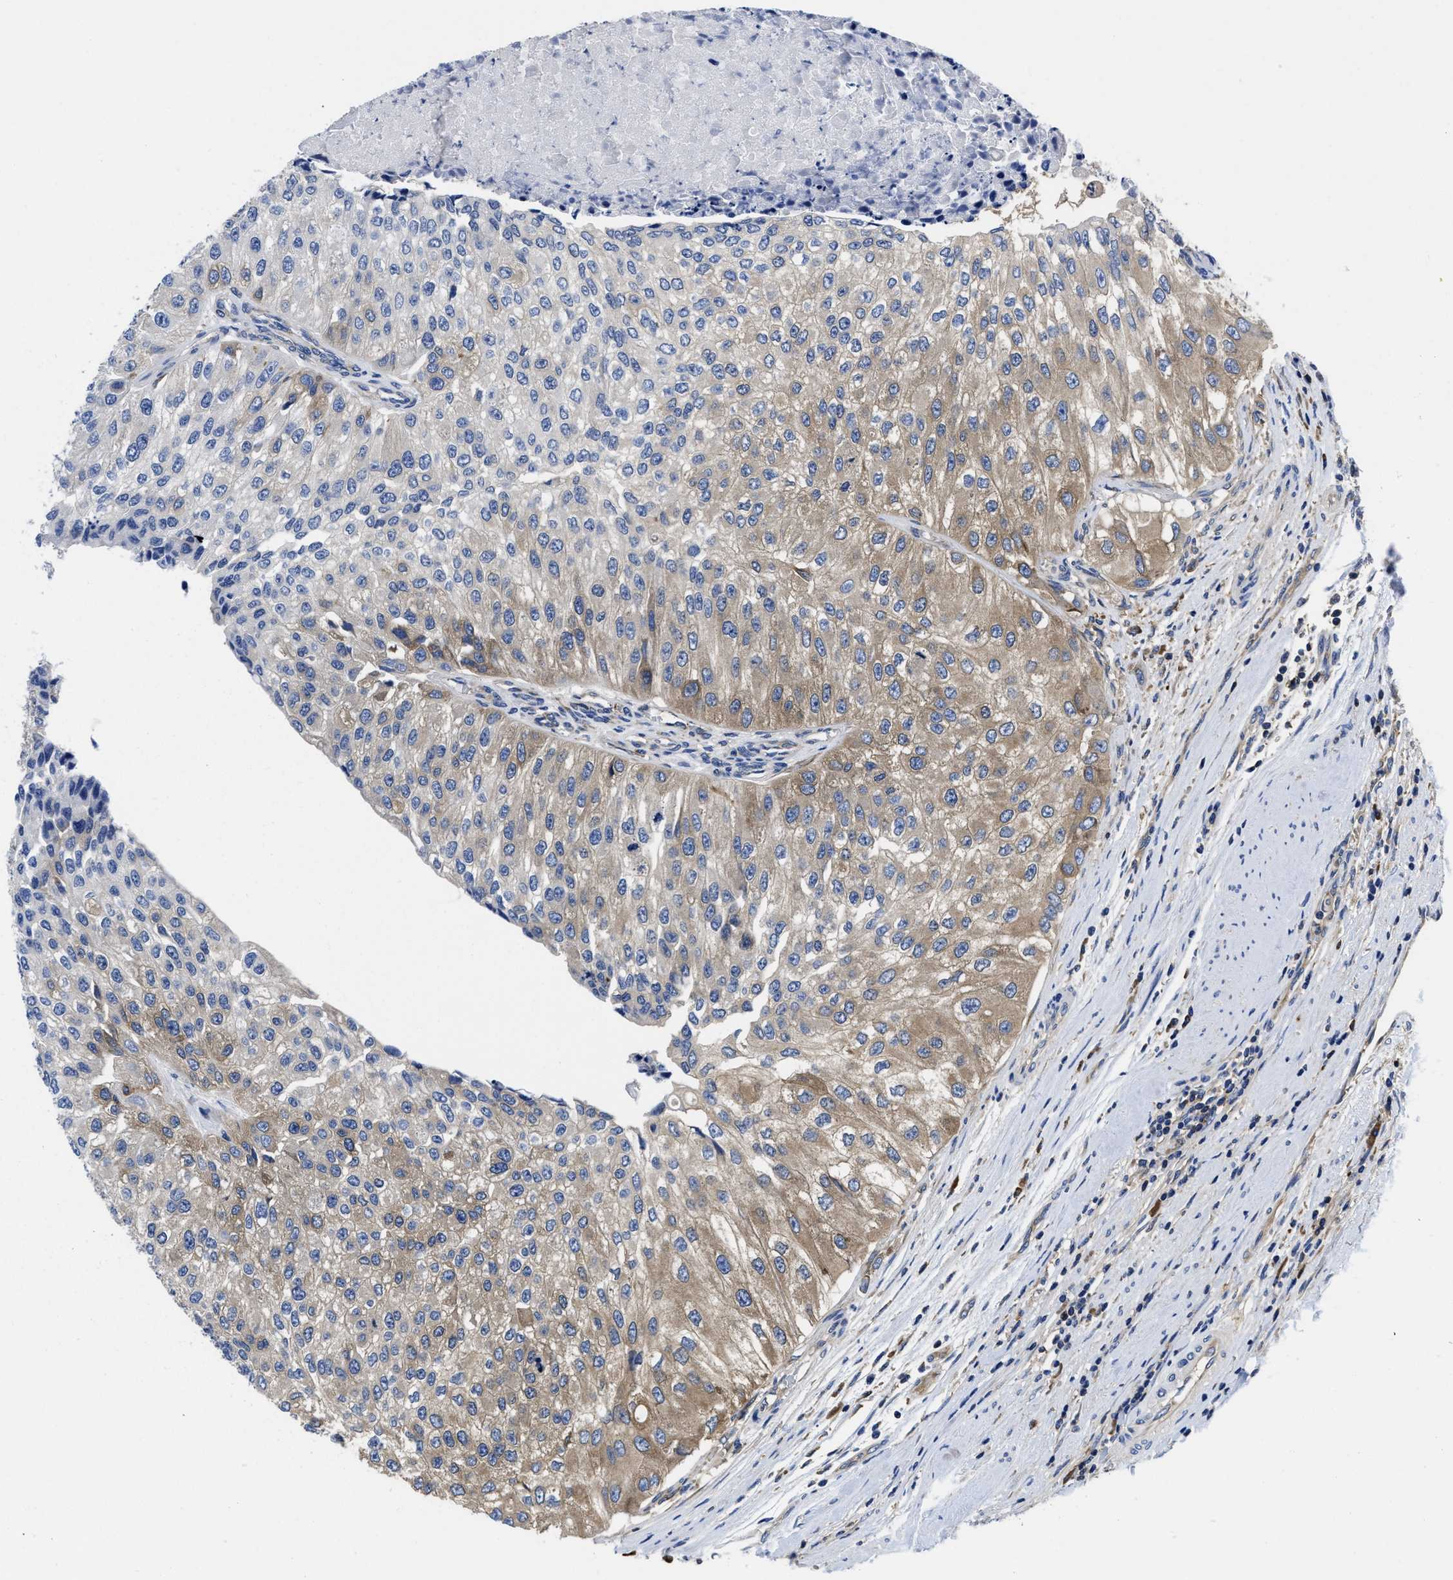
{"staining": {"intensity": "moderate", "quantity": "<25%", "location": "cytoplasmic/membranous"}, "tissue": "urothelial cancer", "cell_type": "Tumor cells", "image_type": "cancer", "snomed": [{"axis": "morphology", "description": "Urothelial carcinoma, High grade"}, {"axis": "topography", "description": "Kidney"}, {"axis": "topography", "description": "Urinary bladder"}], "caption": "This is an image of IHC staining of urothelial cancer, which shows moderate staining in the cytoplasmic/membranous of tumor cells.", "gene": "YARS1", "patient": {"sex": "male", "age": 77}}